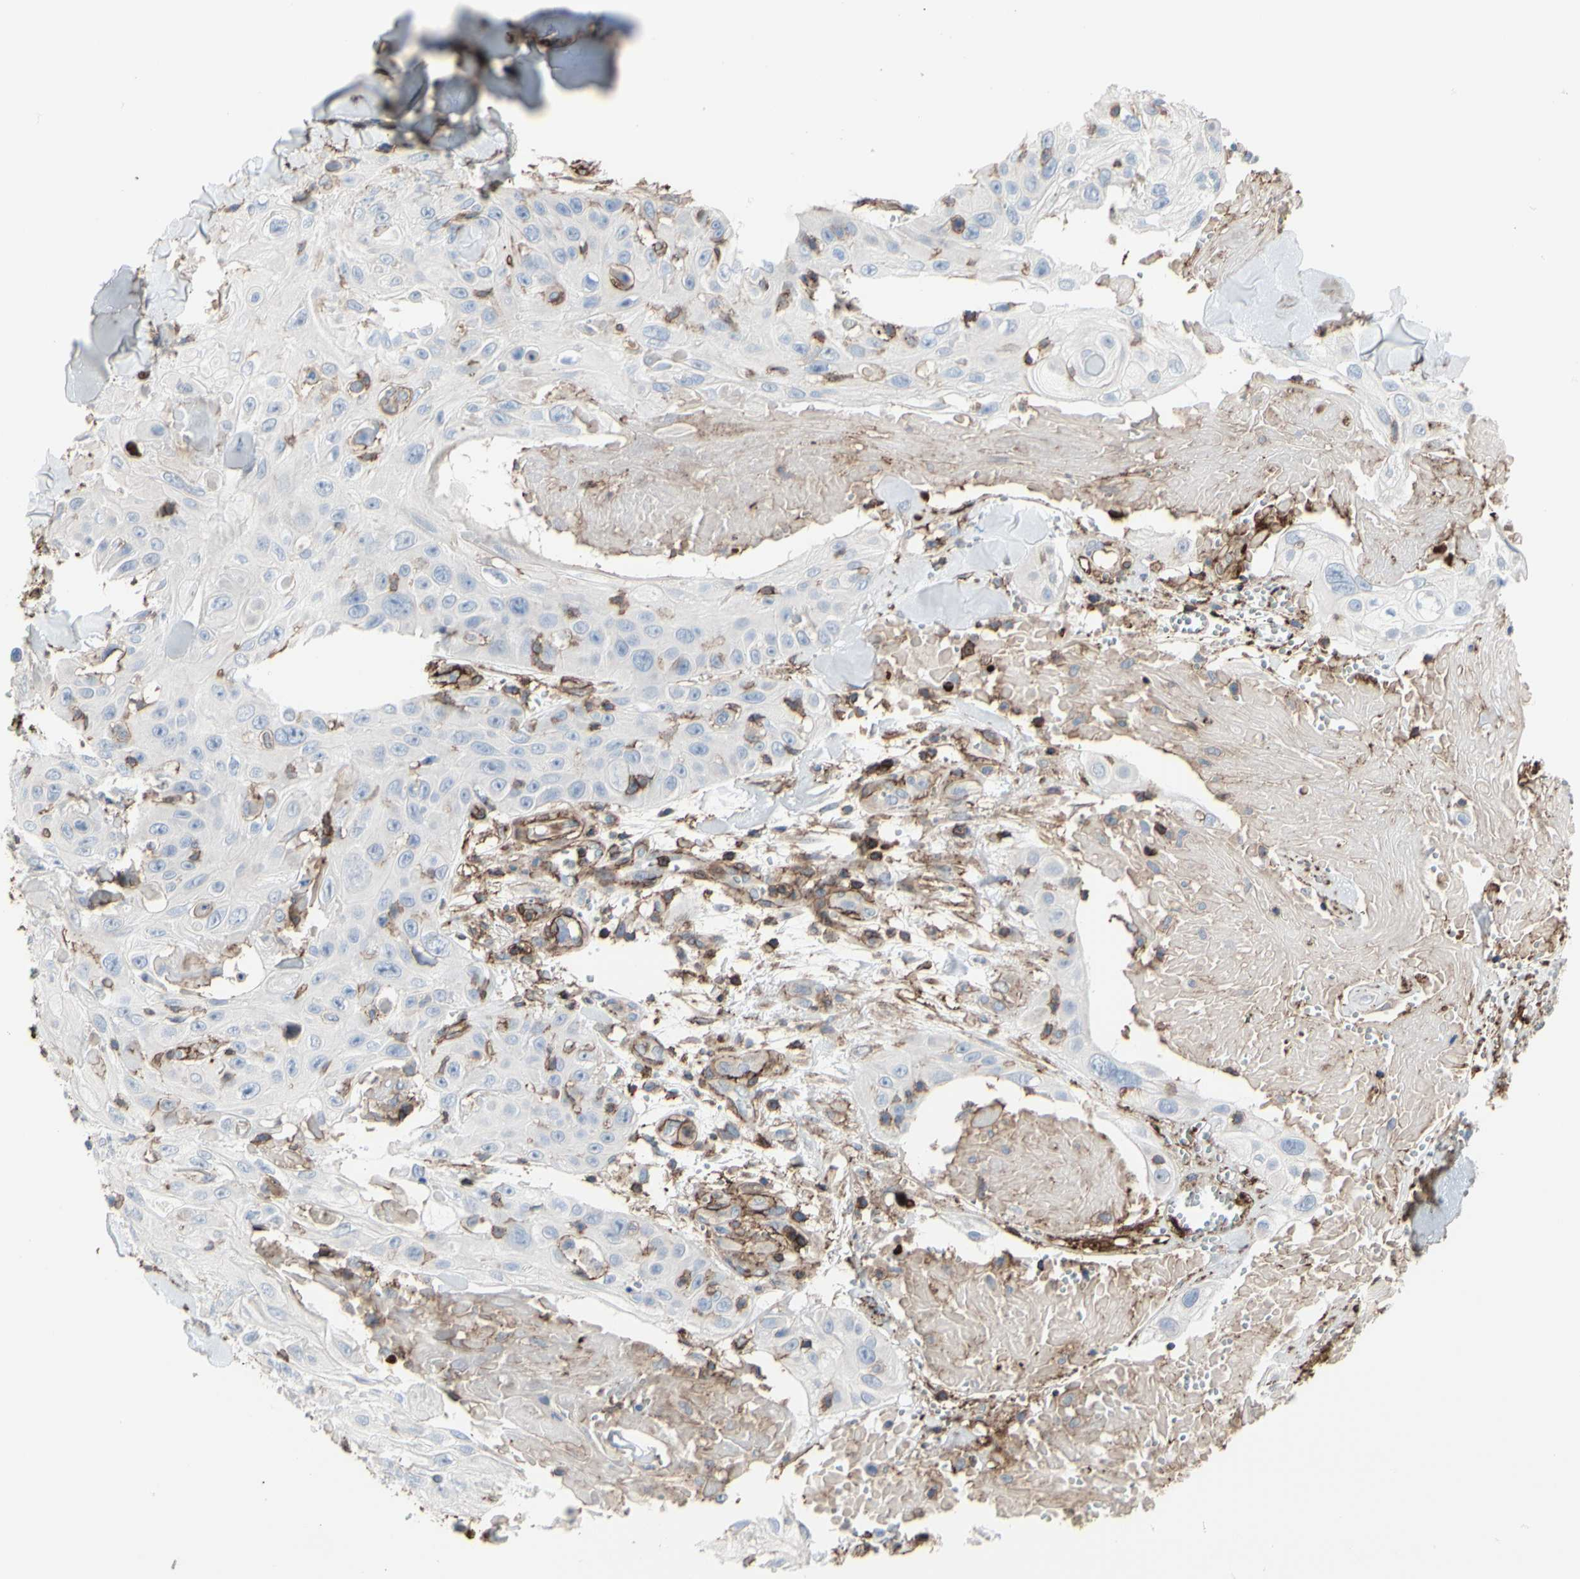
{"staining": {"intensity": "negative", "quantity": "none", "location": "none"}, "tissue": "skin cancer", "cell_type": "Tumor cells", "image_type": "cancer", "snomed": [{"axis": "morphology", "description": "Squamous cell carcinoma, NOS"}, {"axis": "topography", "description": "Skin"}], "caption": "Protein analysis of skin cancer shows no significant positivity in tumor cells.", "gene": "ANXA6", "patient": {"sex": "male", "age": 86}}